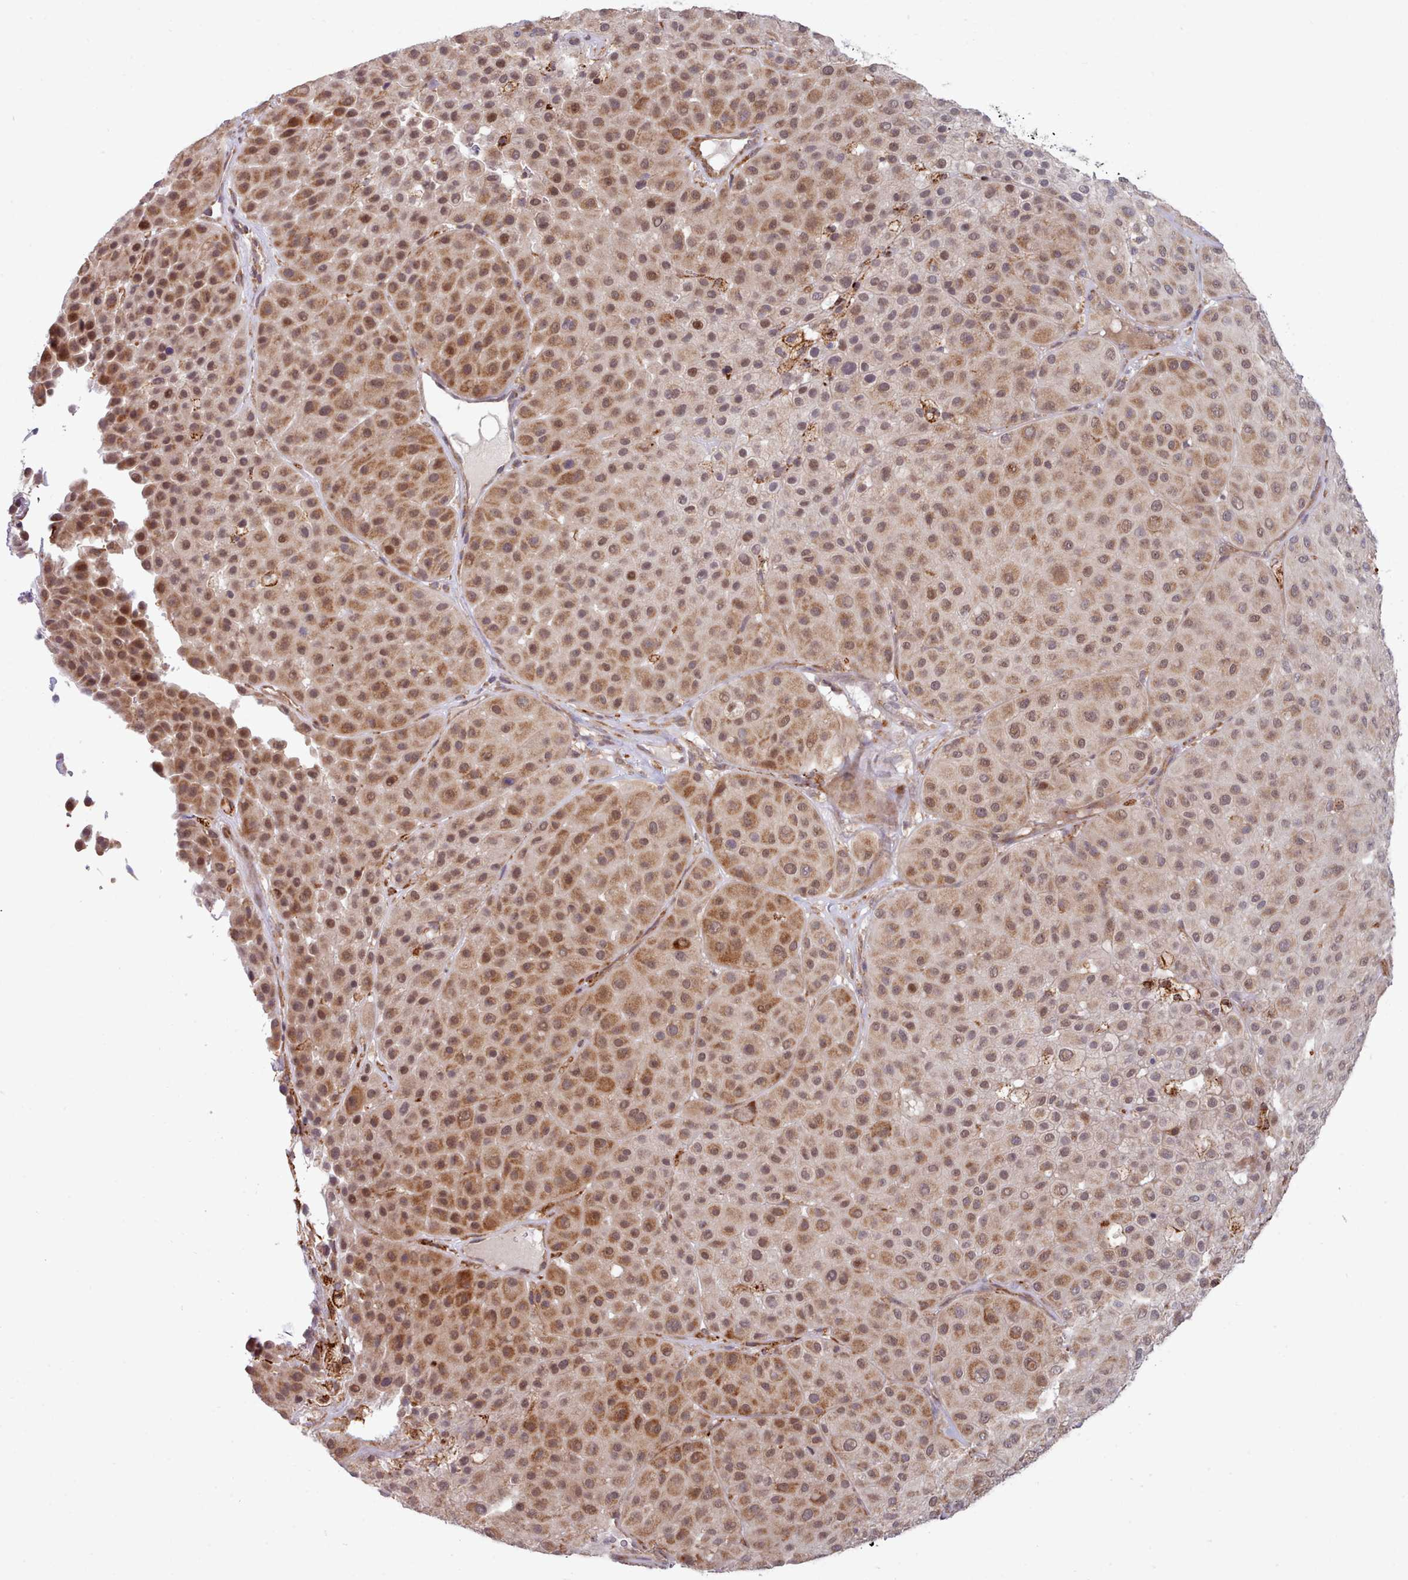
{"staining": {"intensity": "moderate", "quantity": ">75%", "location": "cytoplasmic/membranous,nuclear"}, "tissue": "melanoma", "cell_type": "Tumor cells", "image_type": "cancer", "snomed": [{"axis": "morphology", "description": "Malignant melanoma, Metastatic site"}, {"axis": "topography", "description": "Smooth muscle"}], "caption": "The histopathology image demonstrates a brown stain indicating the presence of a protein in the cytoplasmic/membranous and nuclear of tumor cells in malignant melanoma (metastatic site).", "gene": "TRIM26", "patient": {"sex": "male", "age": 41}}